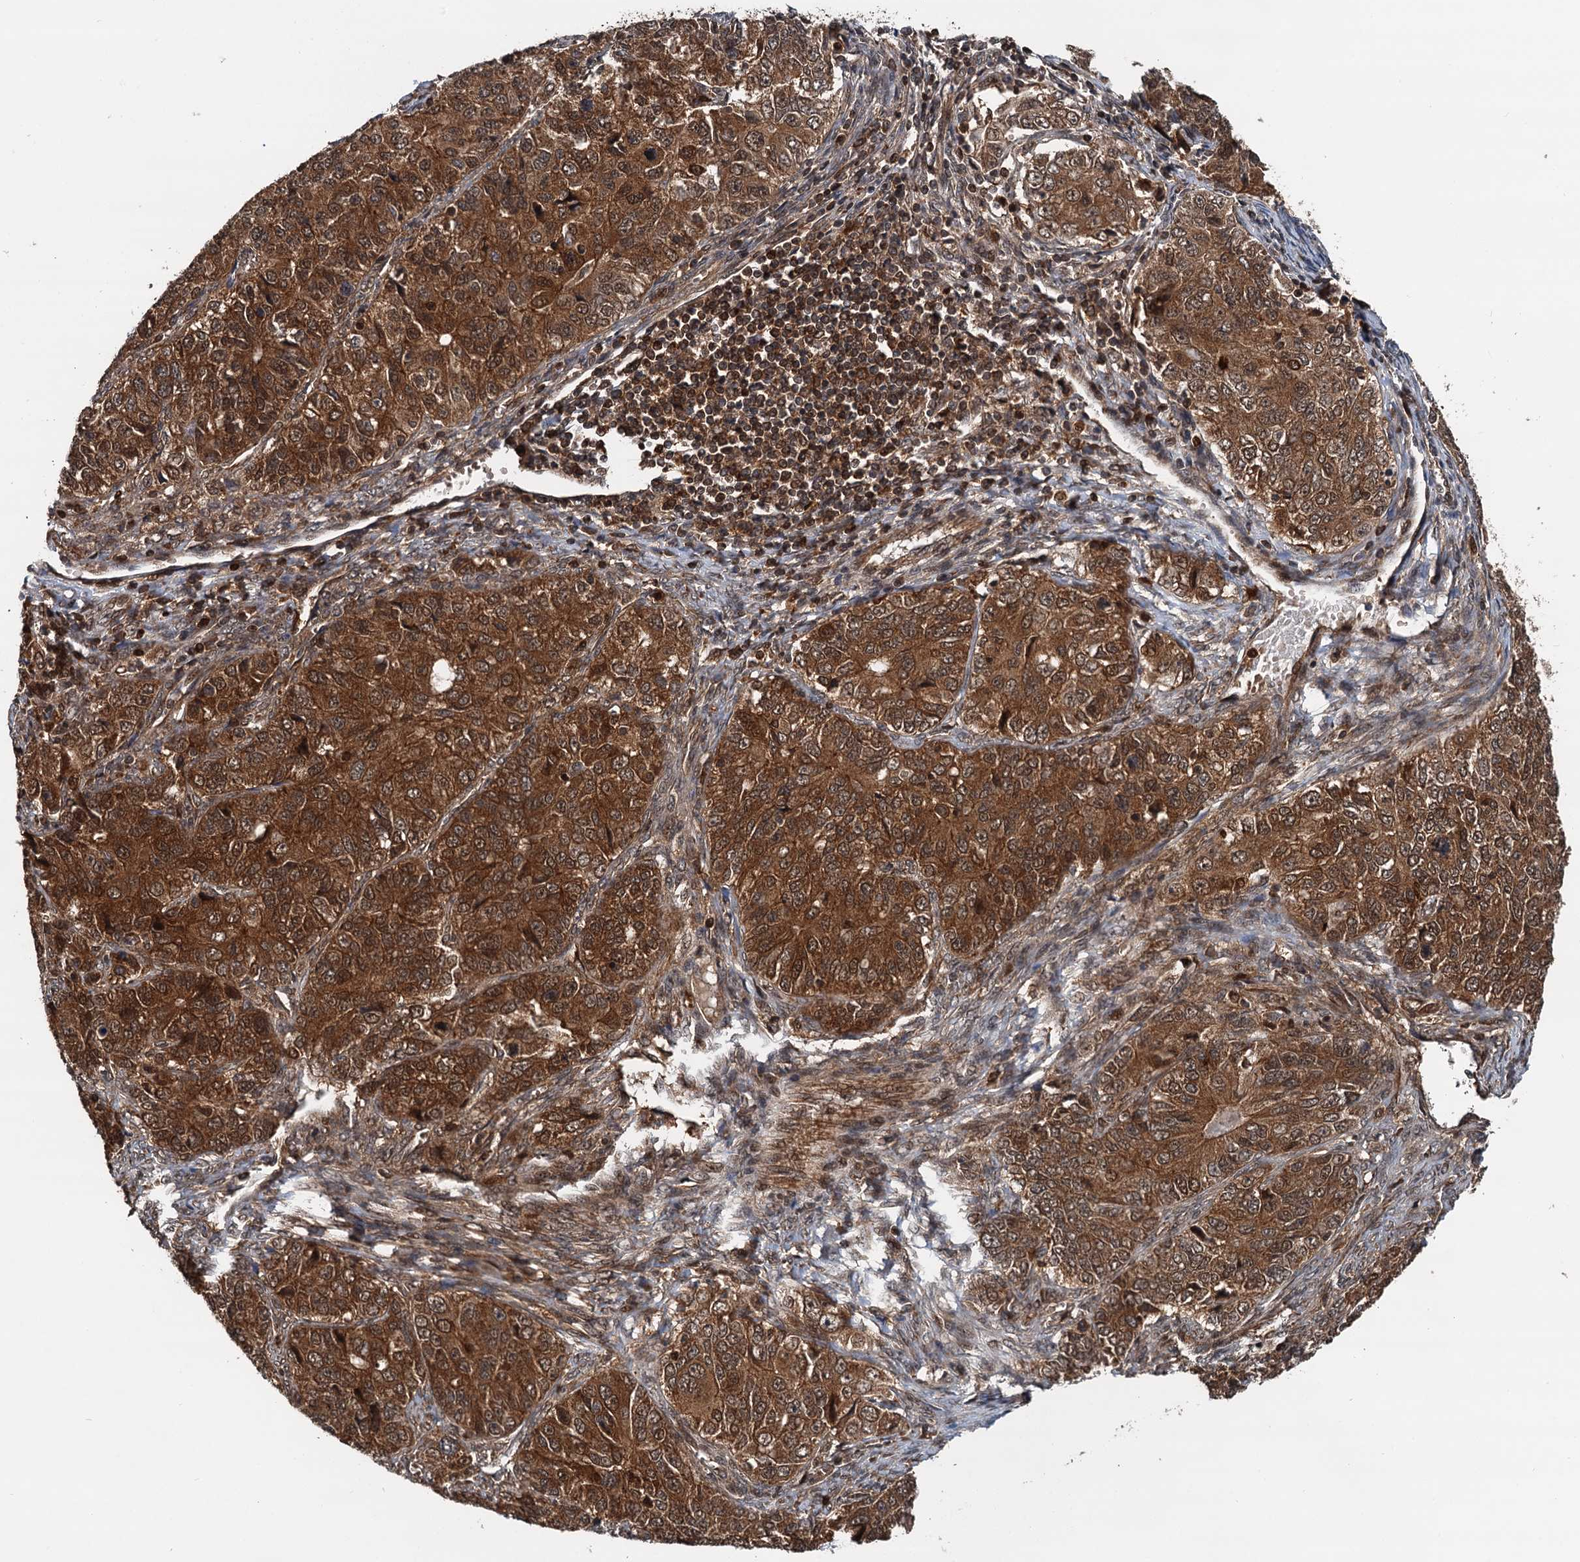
{"staining": {"intensity": "strong", "quantity": ">75%", "location": "cytoplasmic/membranous,nuclear"}, "tissue": "ovarian cancer", "cell_type": "Tumor cells", "image_type": "cancer", "snomed": [{"axis": "morphology", "description": "Carcinoma, endometroid"}, {"axis": "topography", "description": "Ovary"}], "caption": "Ovarian cancer (endometroid carcinoma) stained for a protein shows strong cytoplasmic/membranous and nuclear positivity in tumor cells.", "gene": "STUB1", "patient": {"sex": "female", "age": 51}}